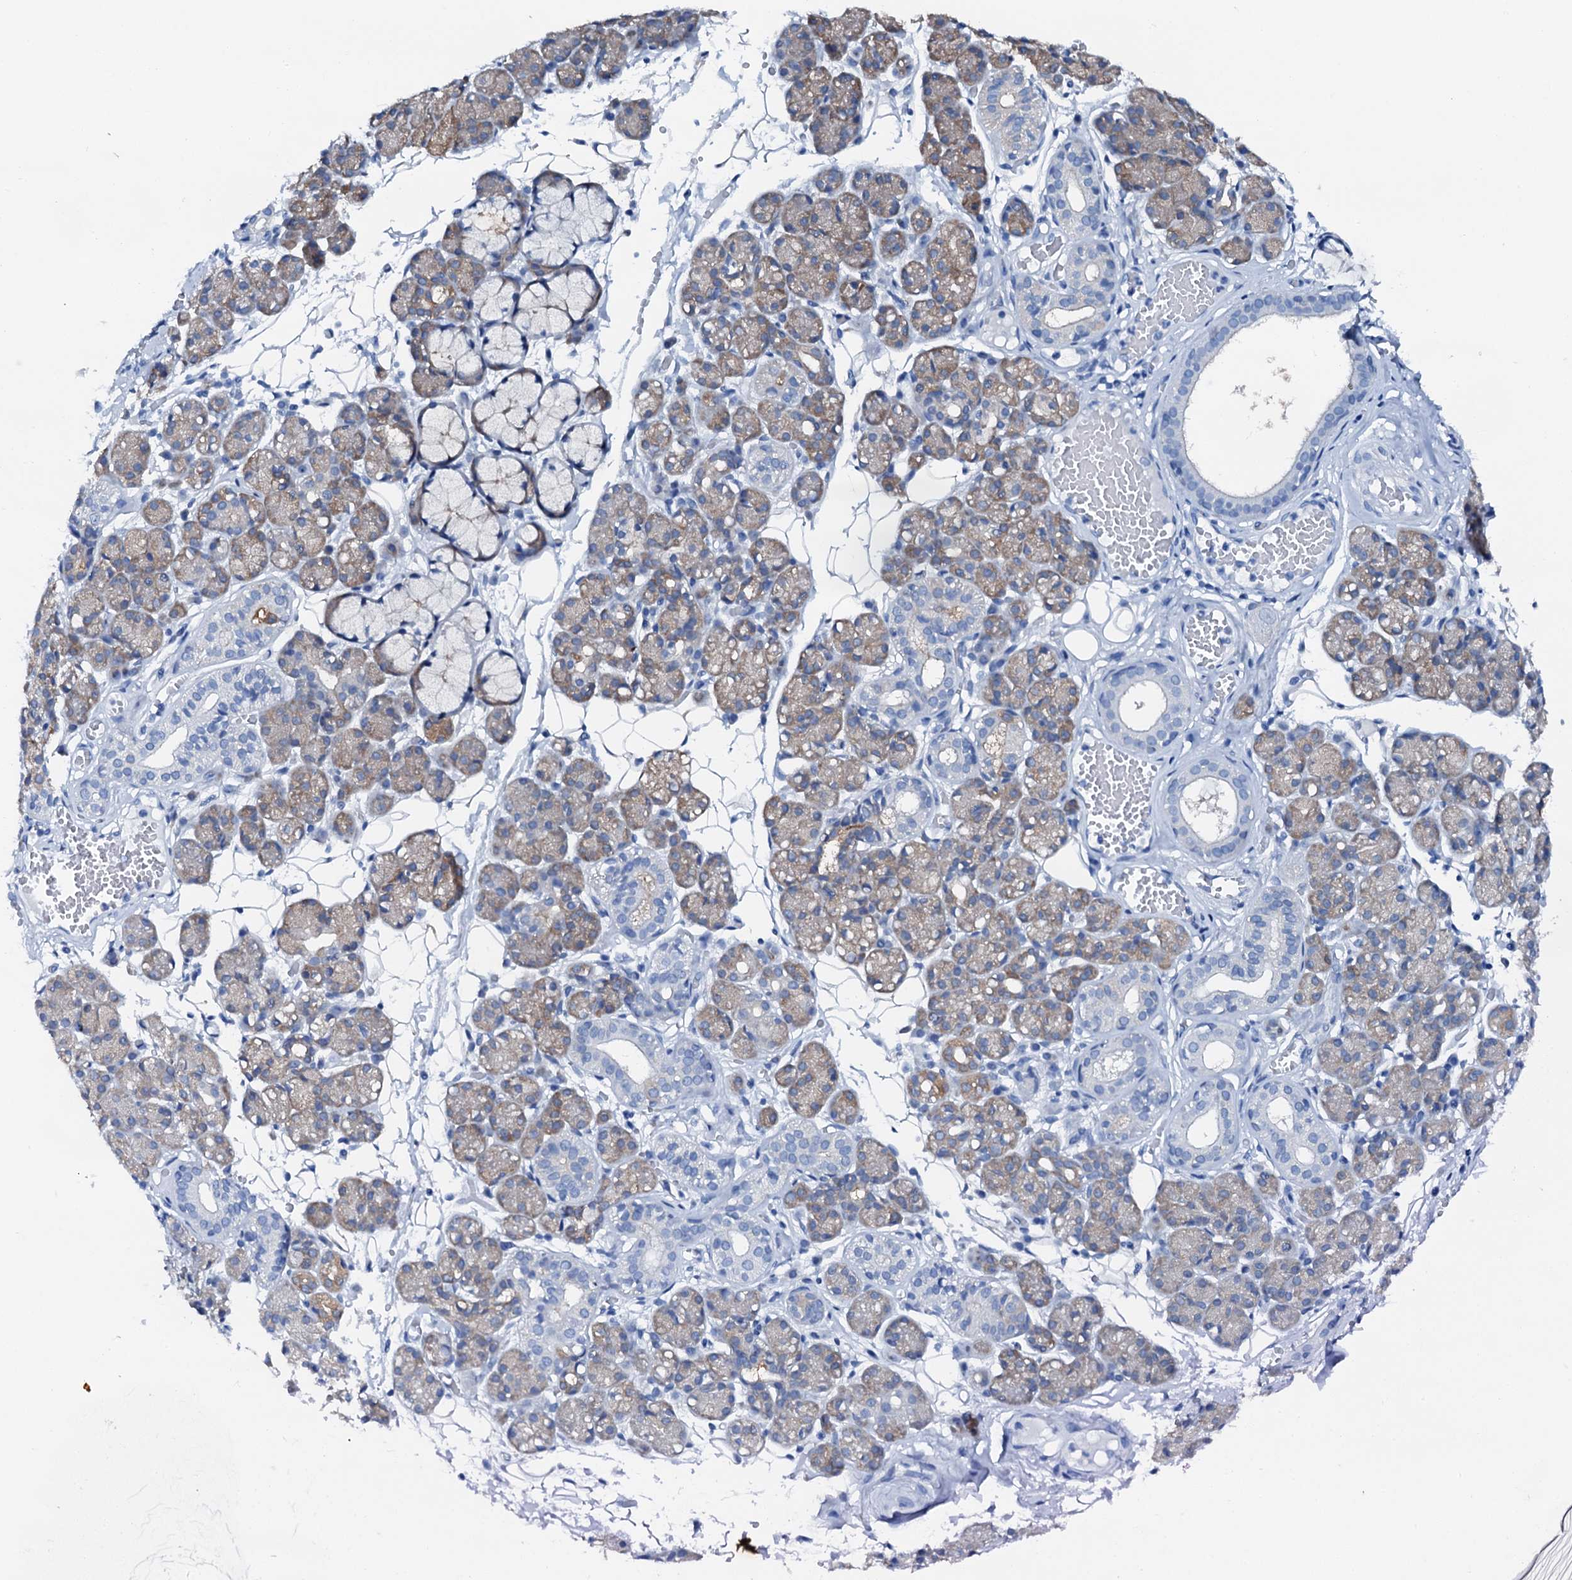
{"staining": {"intensity": "moderate", "quantity": "25%-75%", "location": "cytoplasmic/membranous"}, "tissue": "salivary gland", "cell_type": "Glandular cells", "image_type": "normal", "snomed": [{"axis": "morphology", "description": "Normal tissue, NOS"}, {"axis": "topography", "description": "Salivary gland"}], "caption": "Protein expression analysis of unremarkable human salivary gland reveals moderate cytoplasmic/membranous positivity in about 25%-75% of glandular cells.", "gene": "GFOD2", "patient": {"sex": "male", "age": 63}}